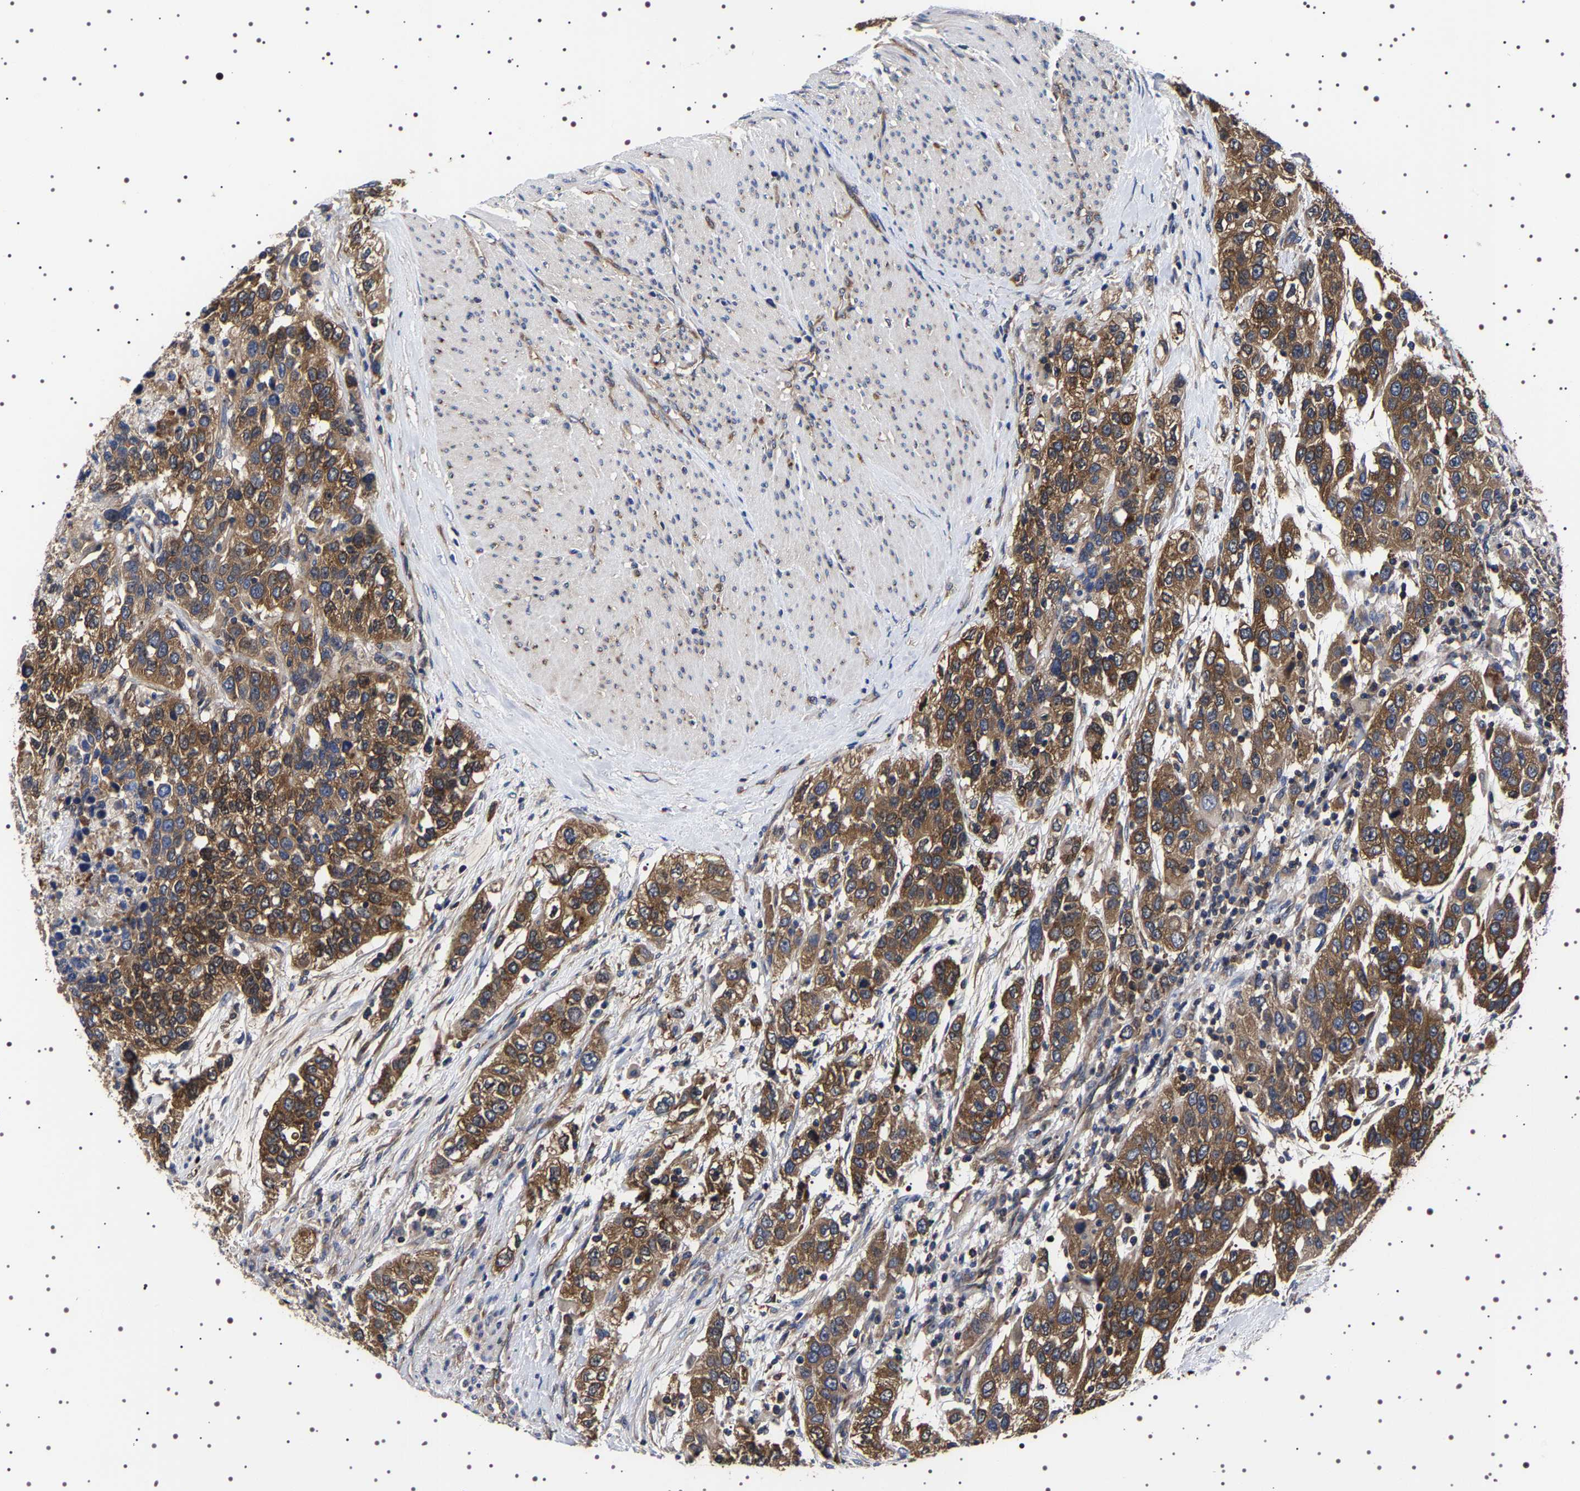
{"staining": {"intensity": "moderate", "quantity": ">75%", "location": "cytoplasmic/membranous"}, "tissue": "urothelial cancer", "cell_type": "Tumor cells", "image_type": "cancer", "snomed": [{"axis": "morphology", "description": "Urothelial carcinoma, High grade"}, {"axis": "topography", "description": "Urinary bladder"}], "caption": "Immunohistochemical staining of high-grade urothelial carcinoma exhibits moderate cytoplasmic/membranous protein positivity in about >75% of tumor cells.", "gene": "DARS1", "patient": {"sex": "female", "age": 80}}